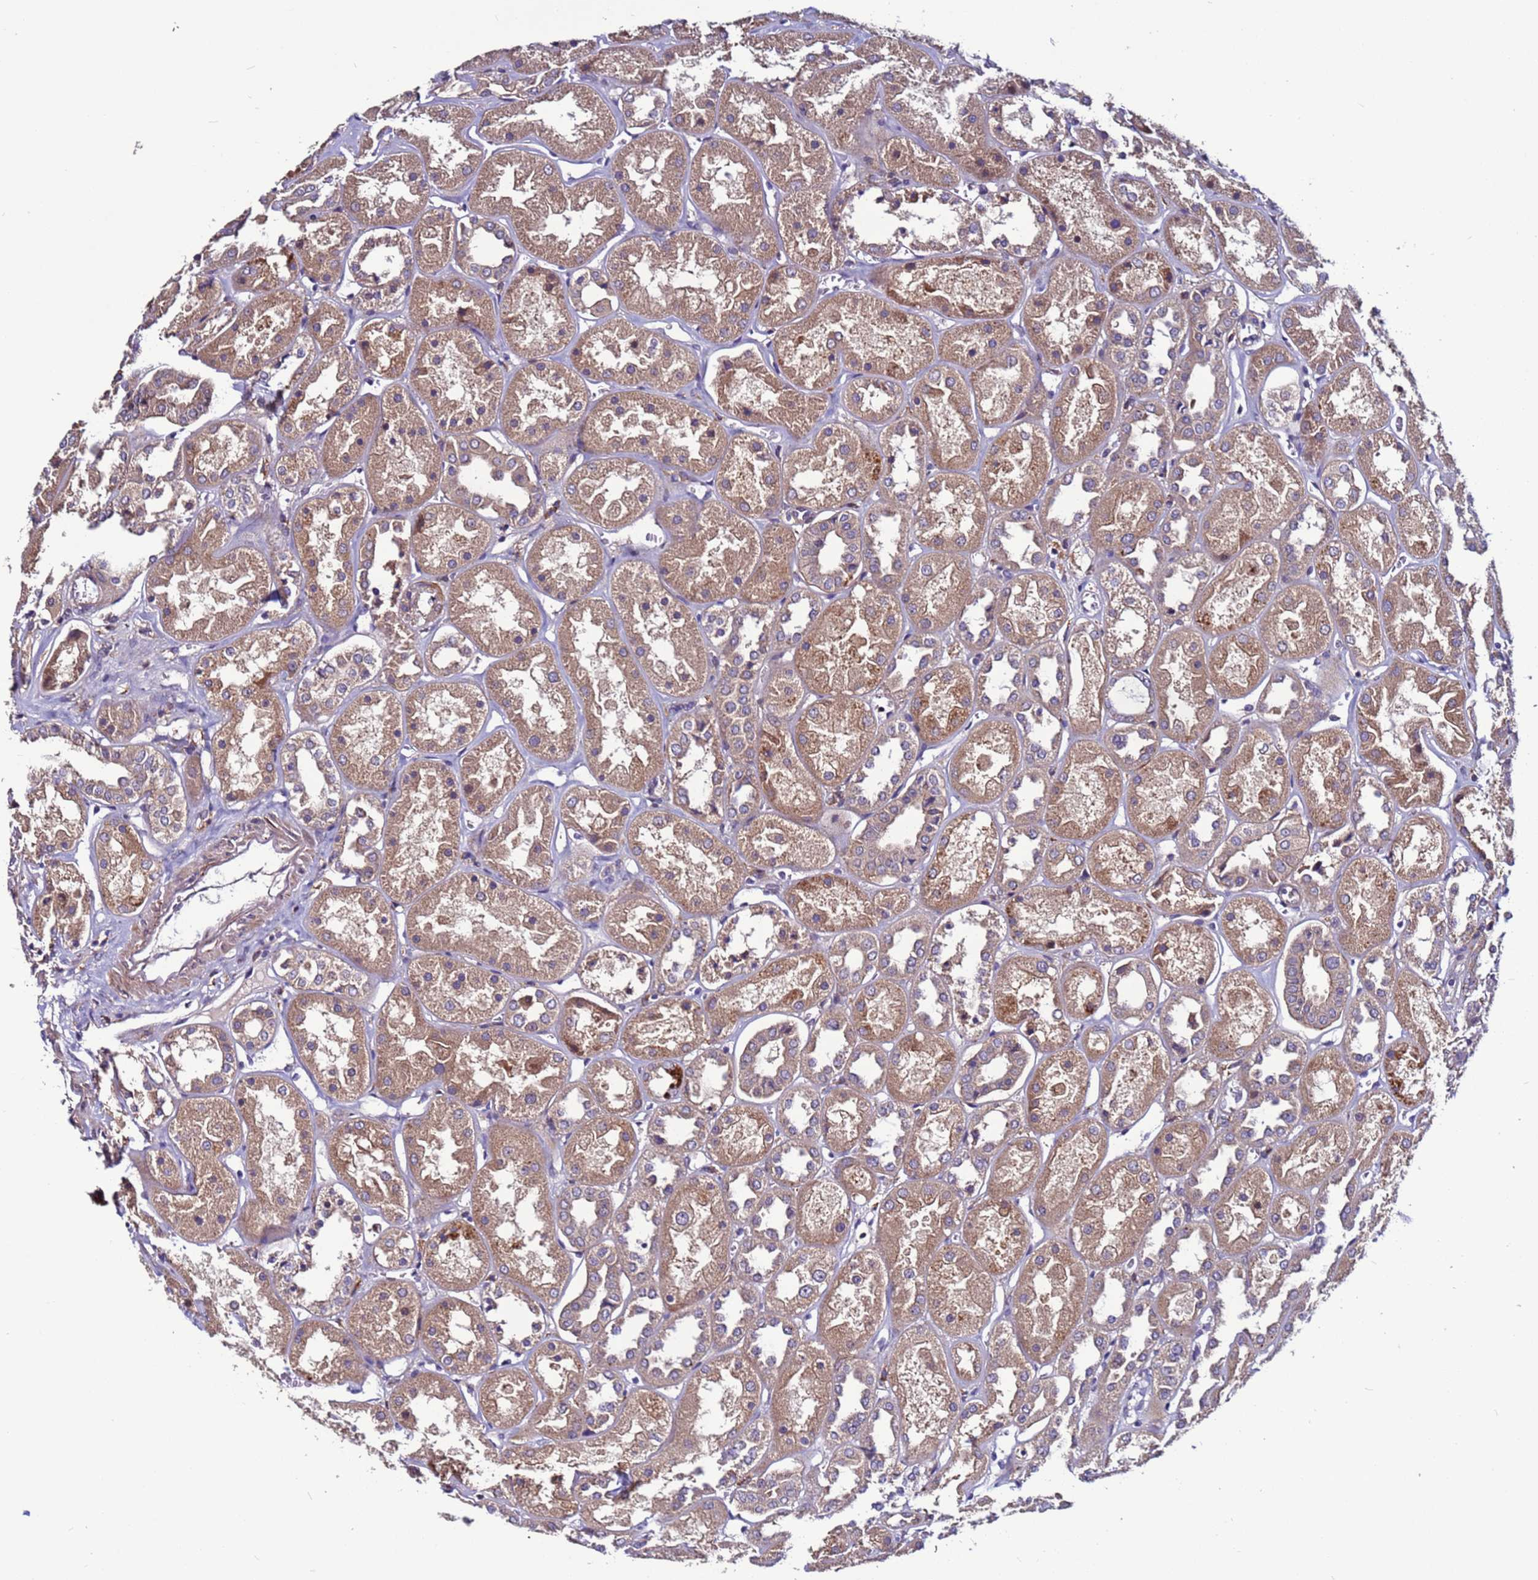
{"staining": {"intensity": "weak", "quantity": "25%-75%", "location": "cytoplasmic/membranous"}, "tissue": "kidney", "cell_type": "Cells in glomeruli", "image_type": "normal", "snomed": [{"axis": "morphology", "description": "Normal tissue, NOS"}, {"axis": "topography", "description": "Kidney"}], "caption": "The micrograph shows staining of normal kidney, revealing weak cytoplasmic/membranous protein positivity (brown color) within cells in glomeruli. (Brightfield microscopy of DAB IHC at high magnification).", "gene": "GAREM1", "patient": {"sex": "male", "age": 70}}